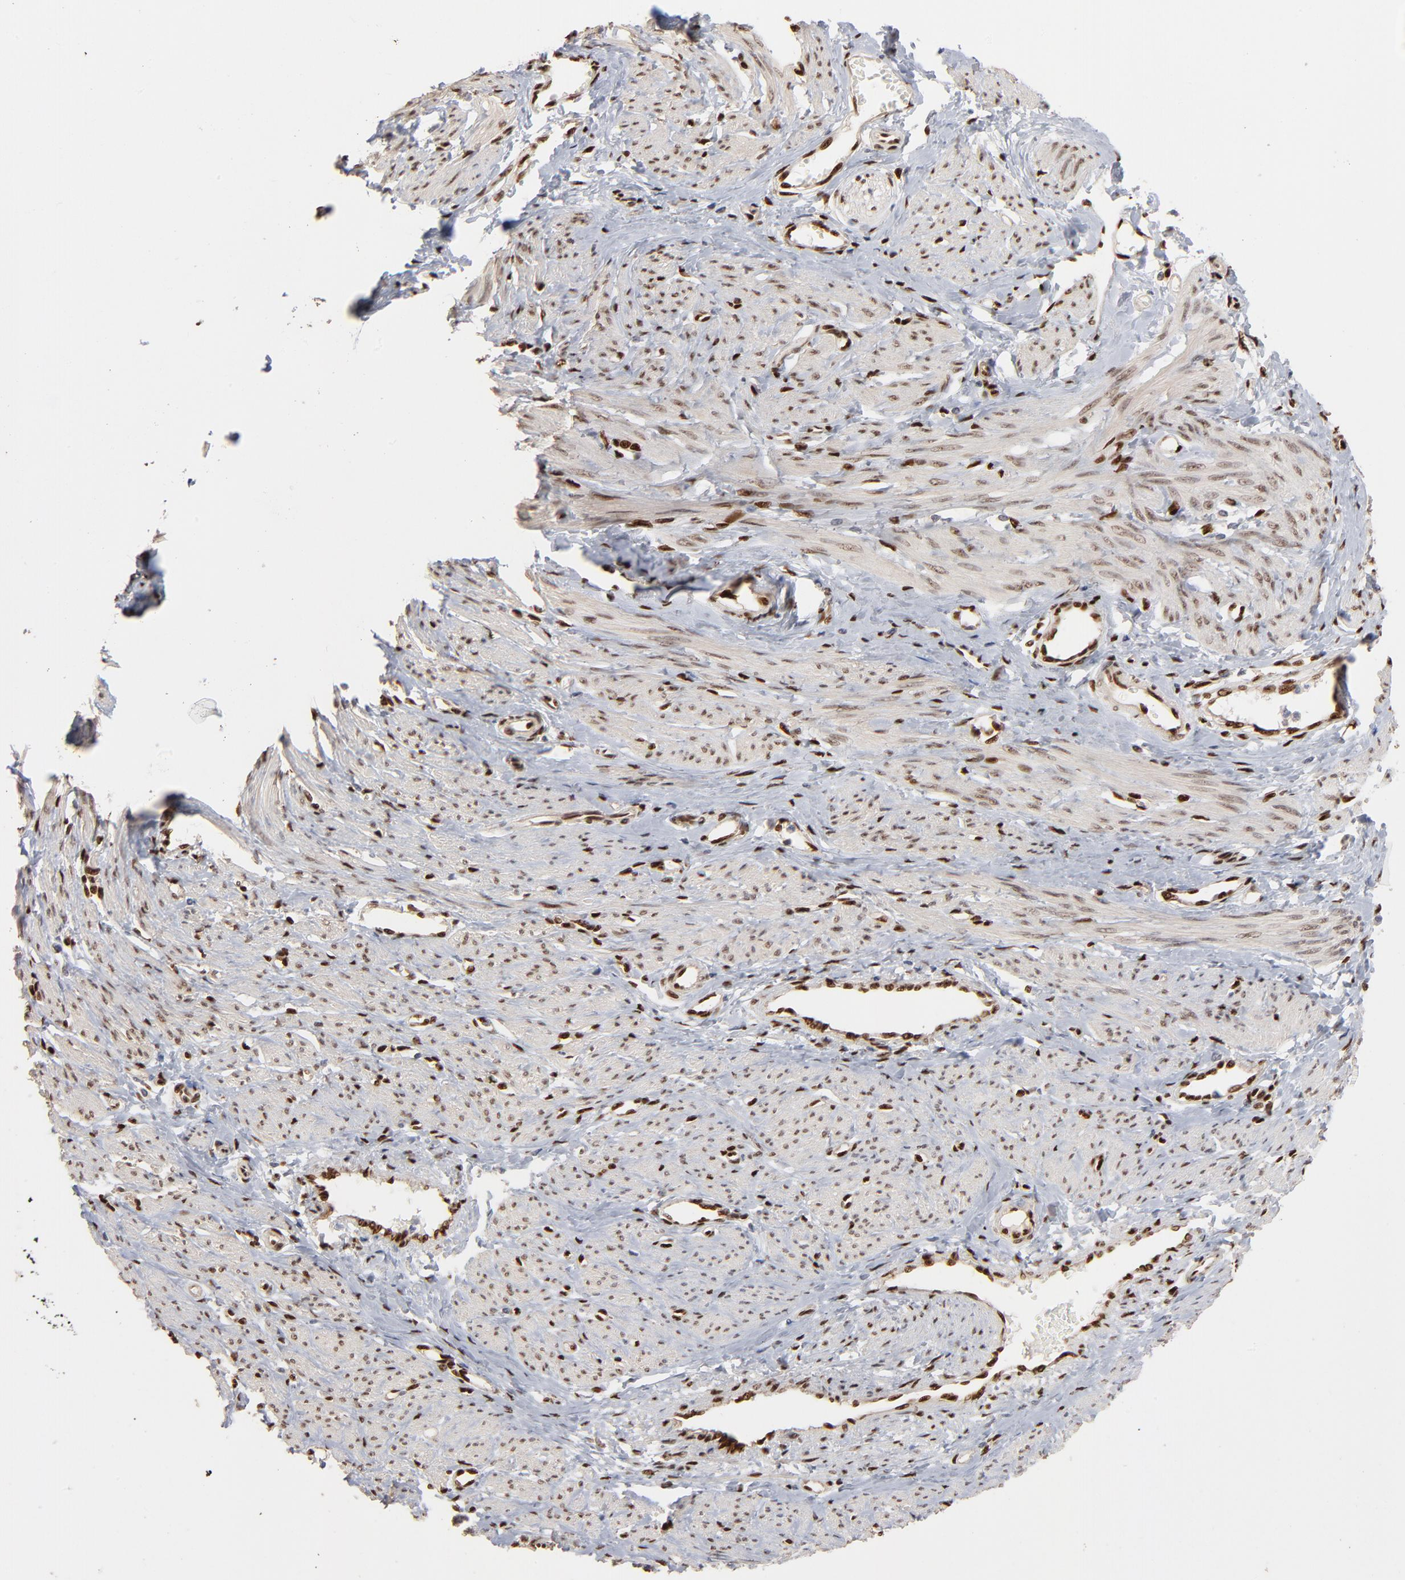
{"staining": {"intensity": "weak", "quantity": "25%-75%", "location": "nuclear"}, "tissue": "smooth muscle", "cell_type": "Smooth muscle cells", "image_type": "normal", "snomed": [{"axis": "morphology", "description": "Normal tissue, NOS"}, {"axis": "topography", "description": "Smooth muscle"}, {"axis": "topography", "description": "Uterus"}], "caption": "The micrograph demonstrates immunohistochemical staining of unremarkable smooth muscle. There is weak nuclear expression is seen in approximately 25%-75% of smooth muscle cells.", "gene": "NFIB", "patient": {"sex": "female", "age": 39}}